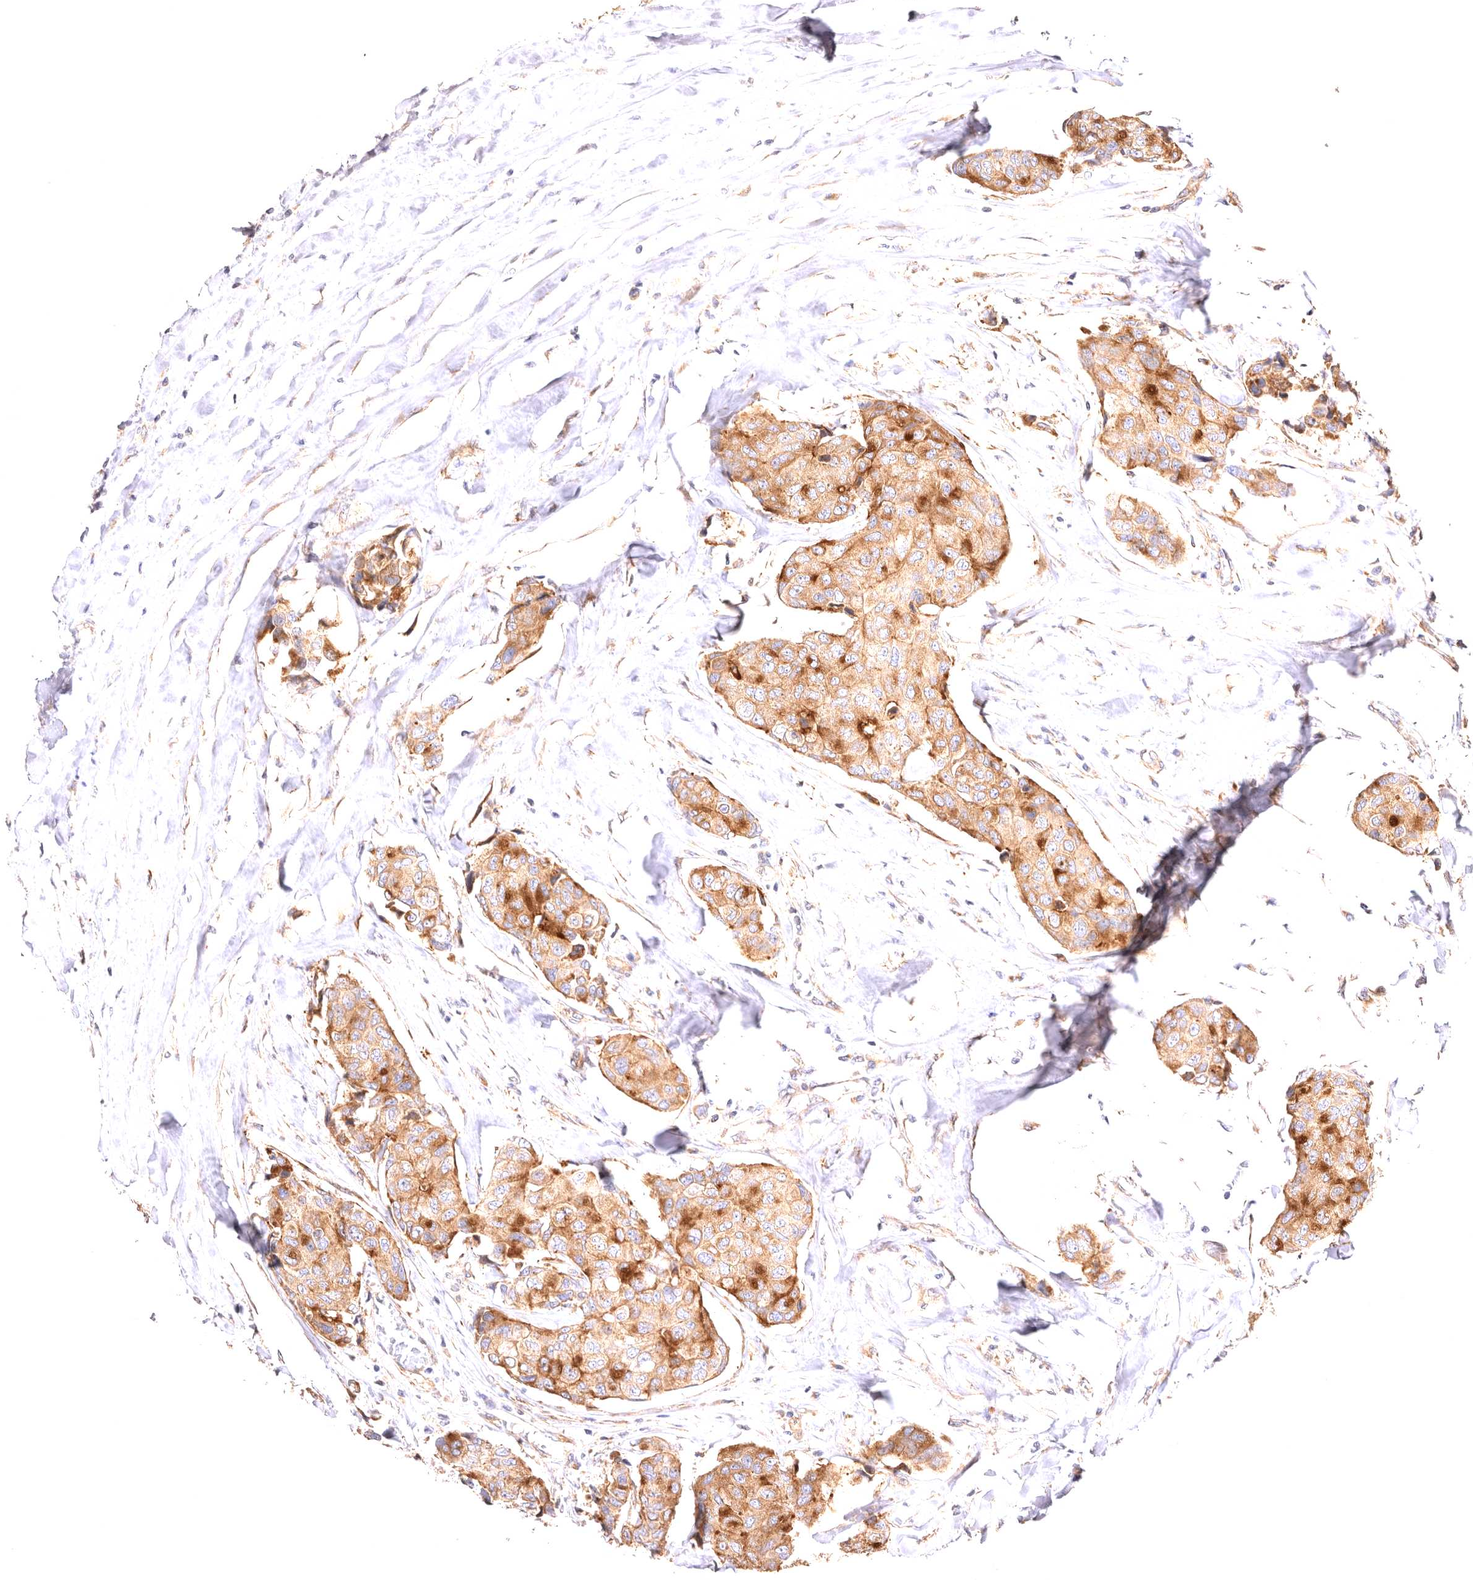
{"staining": {"intensity": "moderate", "quantity": ">75%", "location": "cytoplasmic/membranous"}, "tissue": "breast cancer", "cell_type": "Tumor cells", "image_type": "cancer", "snomed": [{"axis": "morphology", "description": "Duct carcinoma"}, {"axis": "topography", "description": "Breast"}], "caption": "The histopathology image shows immunohistochemical staining of breast cancer. There is moderate cytoplasmic/membranous positivity is present in approximately >75% of tumor cells.", "gene": "VPS45", "patient": {"sex": "female", "age": 80}}